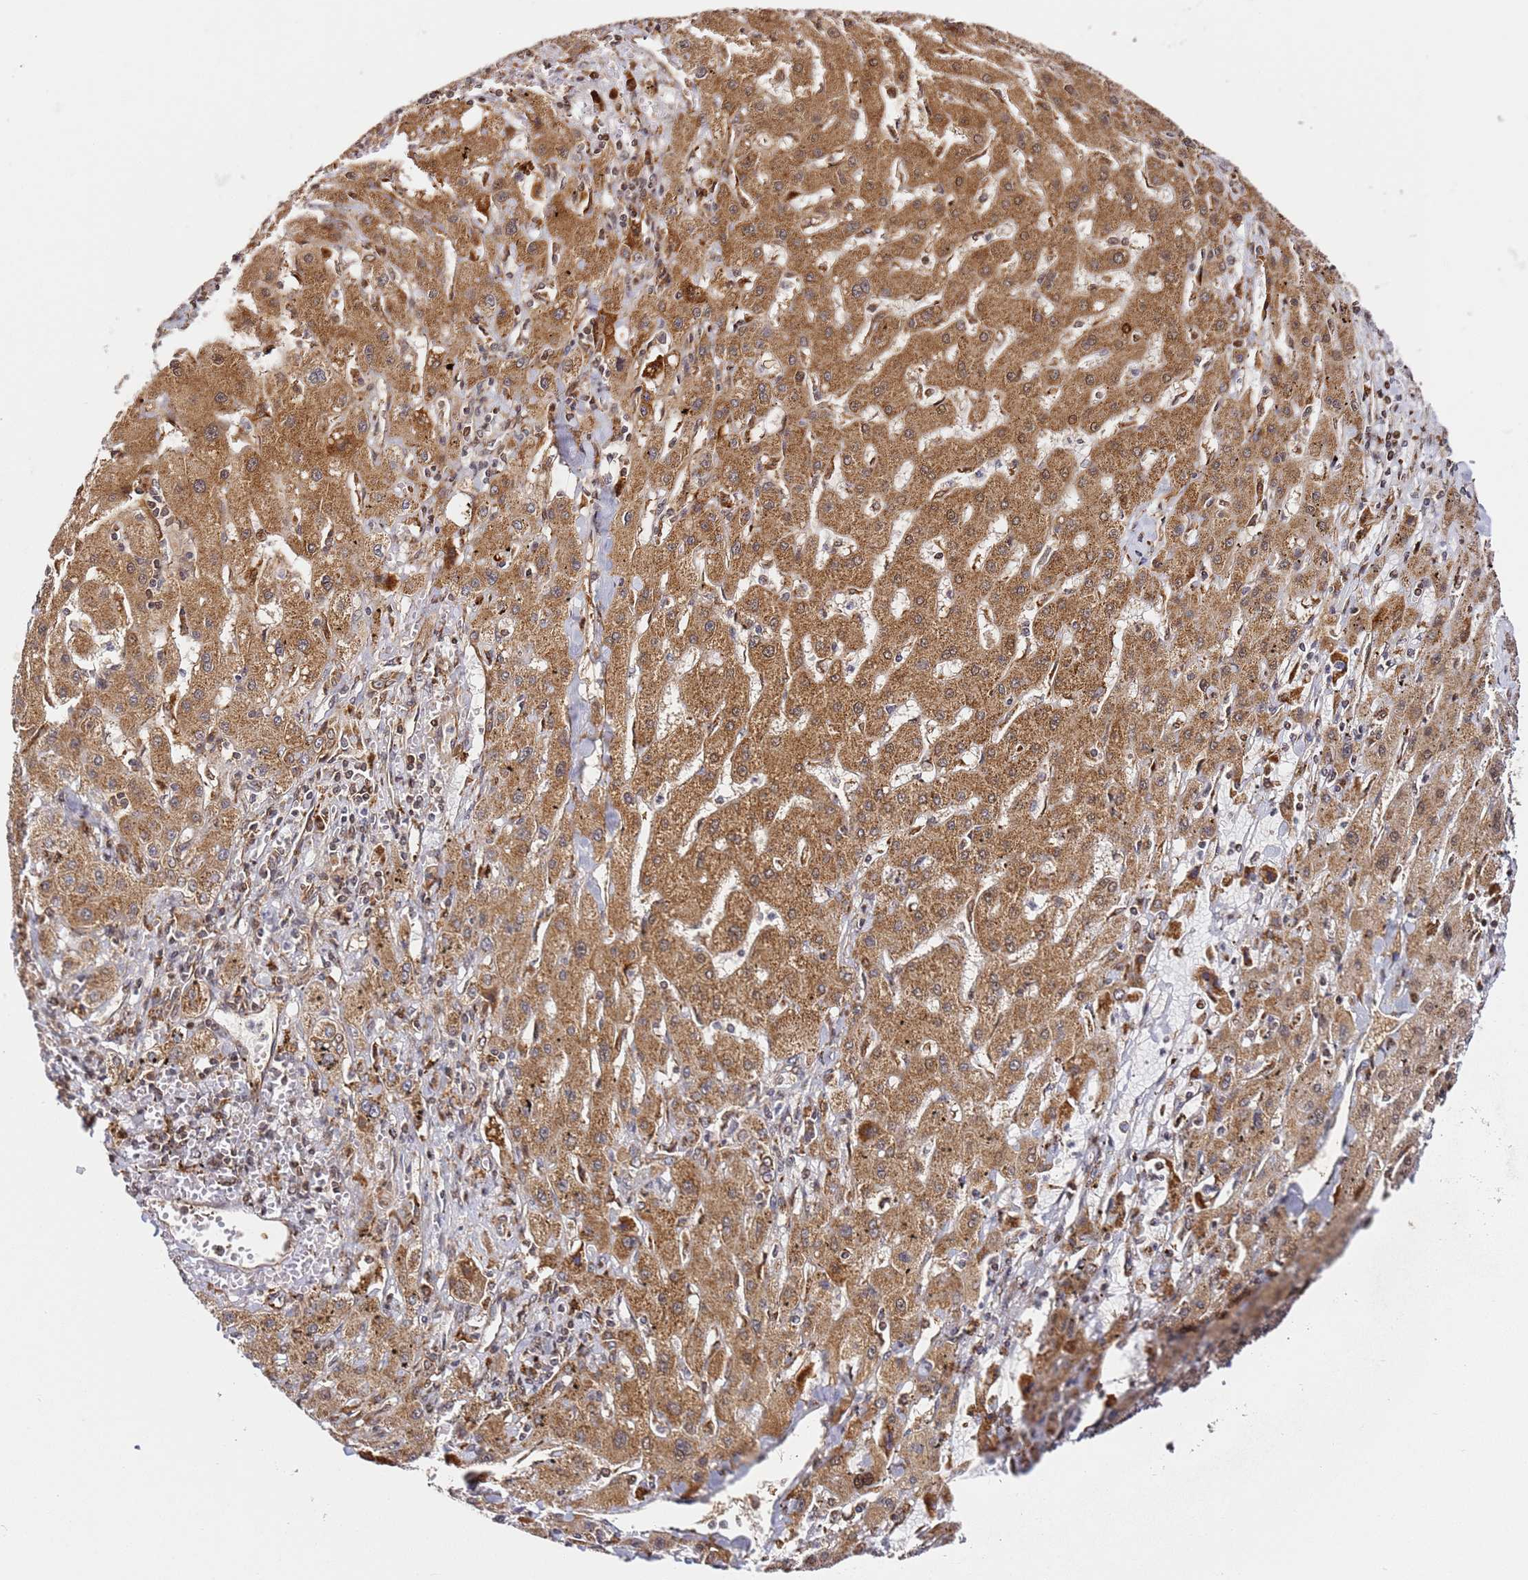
{"staining": {"intensity": "moderate", "quantity": ">75%", "location": "cytoplasmic/membranous"}, "tissue": "liver cancer", "cell_type": "Tumor cells", "image_type": "cancer", "snomed": [{"axis": "morphology", "description": "Carcinoma, Hepatocellular, NOS"}, {"axis": "topography", "description": "Liver"}], "caption": "Immunohistochemistry histopathology image of neoplastic tissue: liver cancer (hepatocellular carcinoma) stained using immunohistochemistry shows medium levels of moderate protein expression localized specifically in the cytoplasmic/membranous of tumor cells, appearing as a cytoplasmic/membranous brown color.", "gene": "SMOX", "patient": {"sex": "male", "age": 72}}